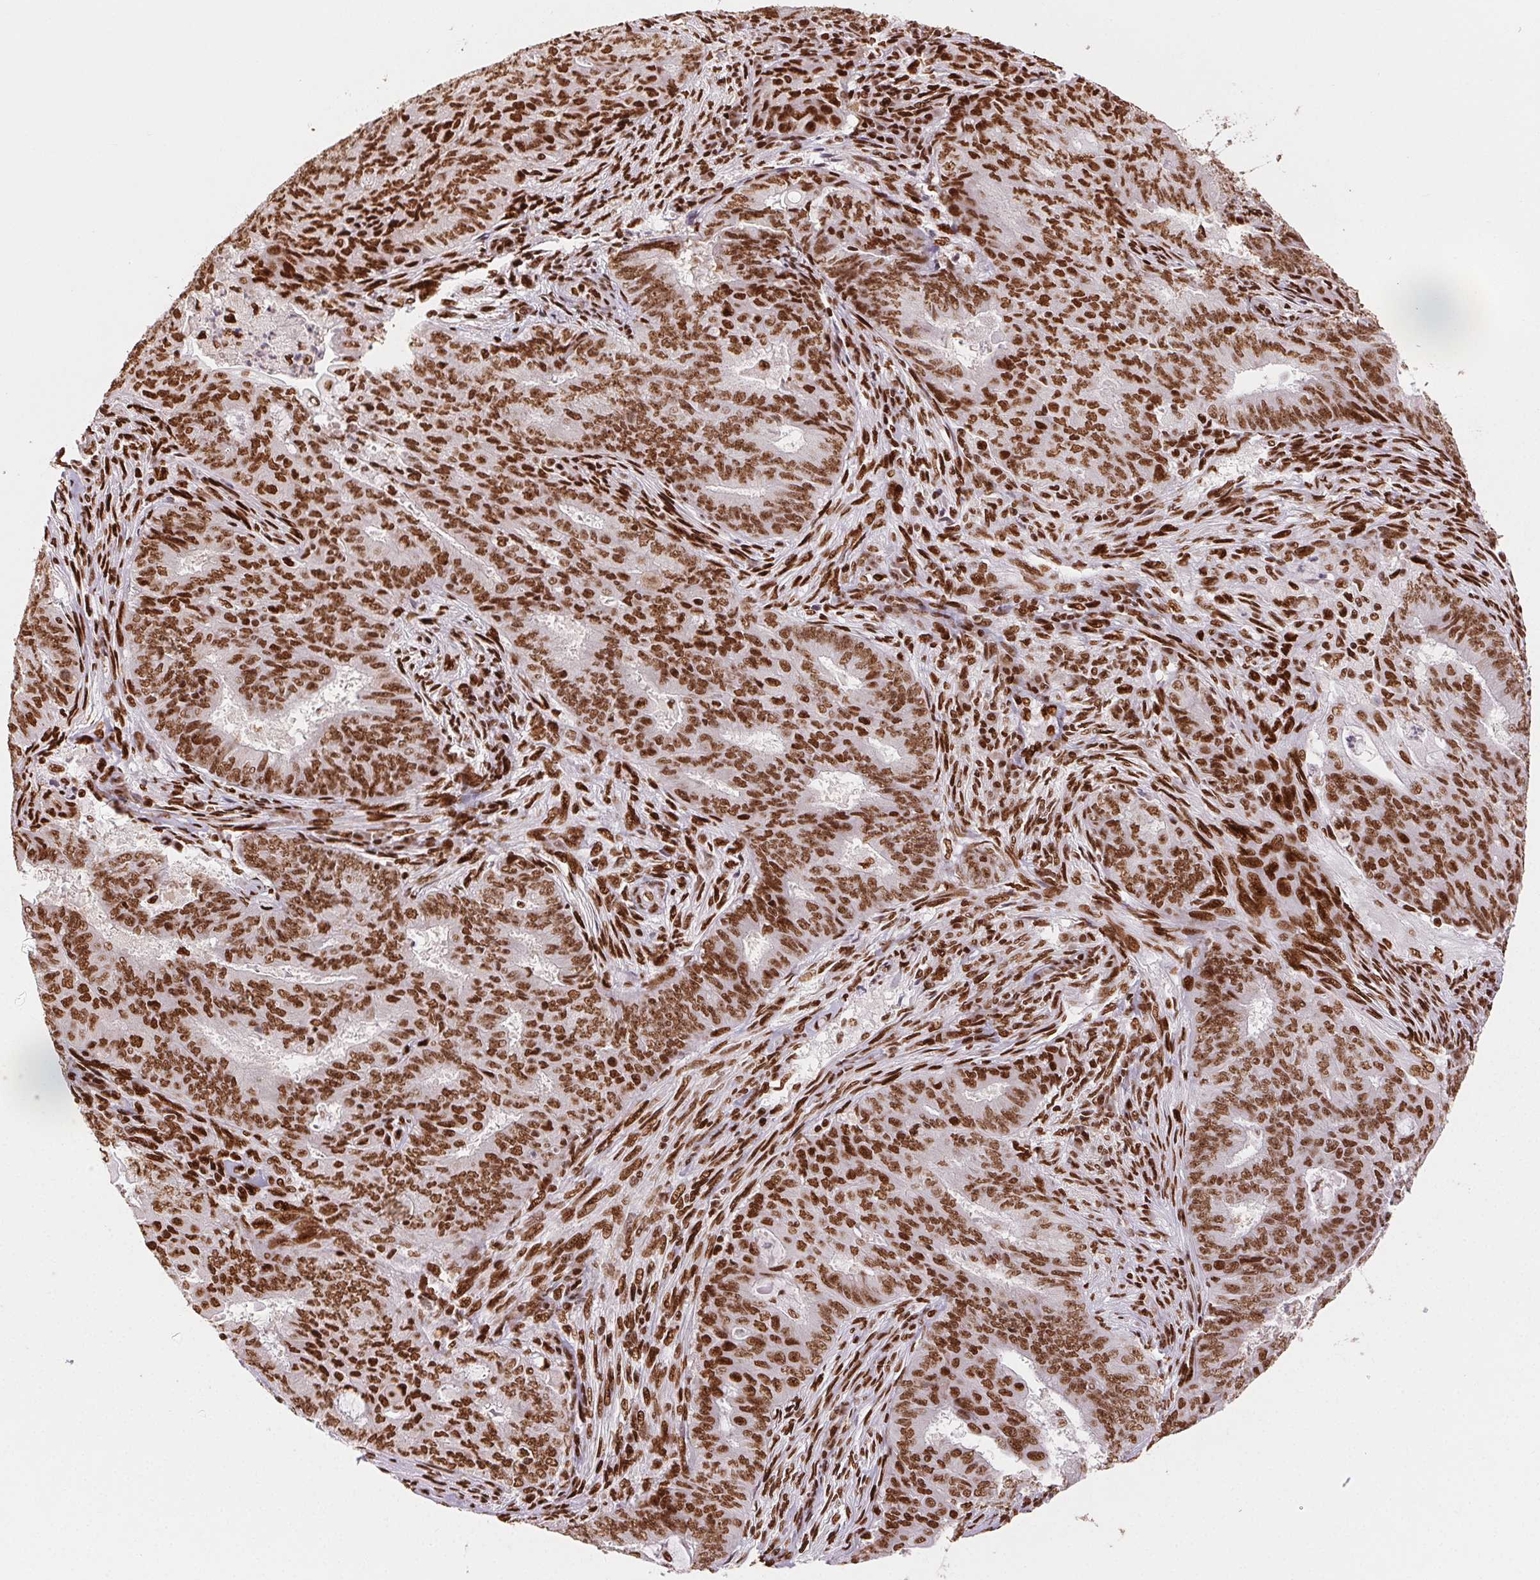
{"staining": {"intensity": "moderate", "quantity": ">75%", "location": "nuclear"}, "tissue": "endometrial cancer", "cell_type": "Tumor cells", "image_type": "cancer", "snomed": [{"axis": "morphology", "description": "Adenocarcinoma, NOS"}, {"axis": "topography", "description": "Endometrium"}], "caption": "Immunohistochemistry photomicrograph of endometrial cancer stained for a protein (brown), which displays medium levels of moderate nuclear expression in approximately >75% of tumor cells.", "gene": "ZNF80", "patient": {"sex": "female", "age": 62}}